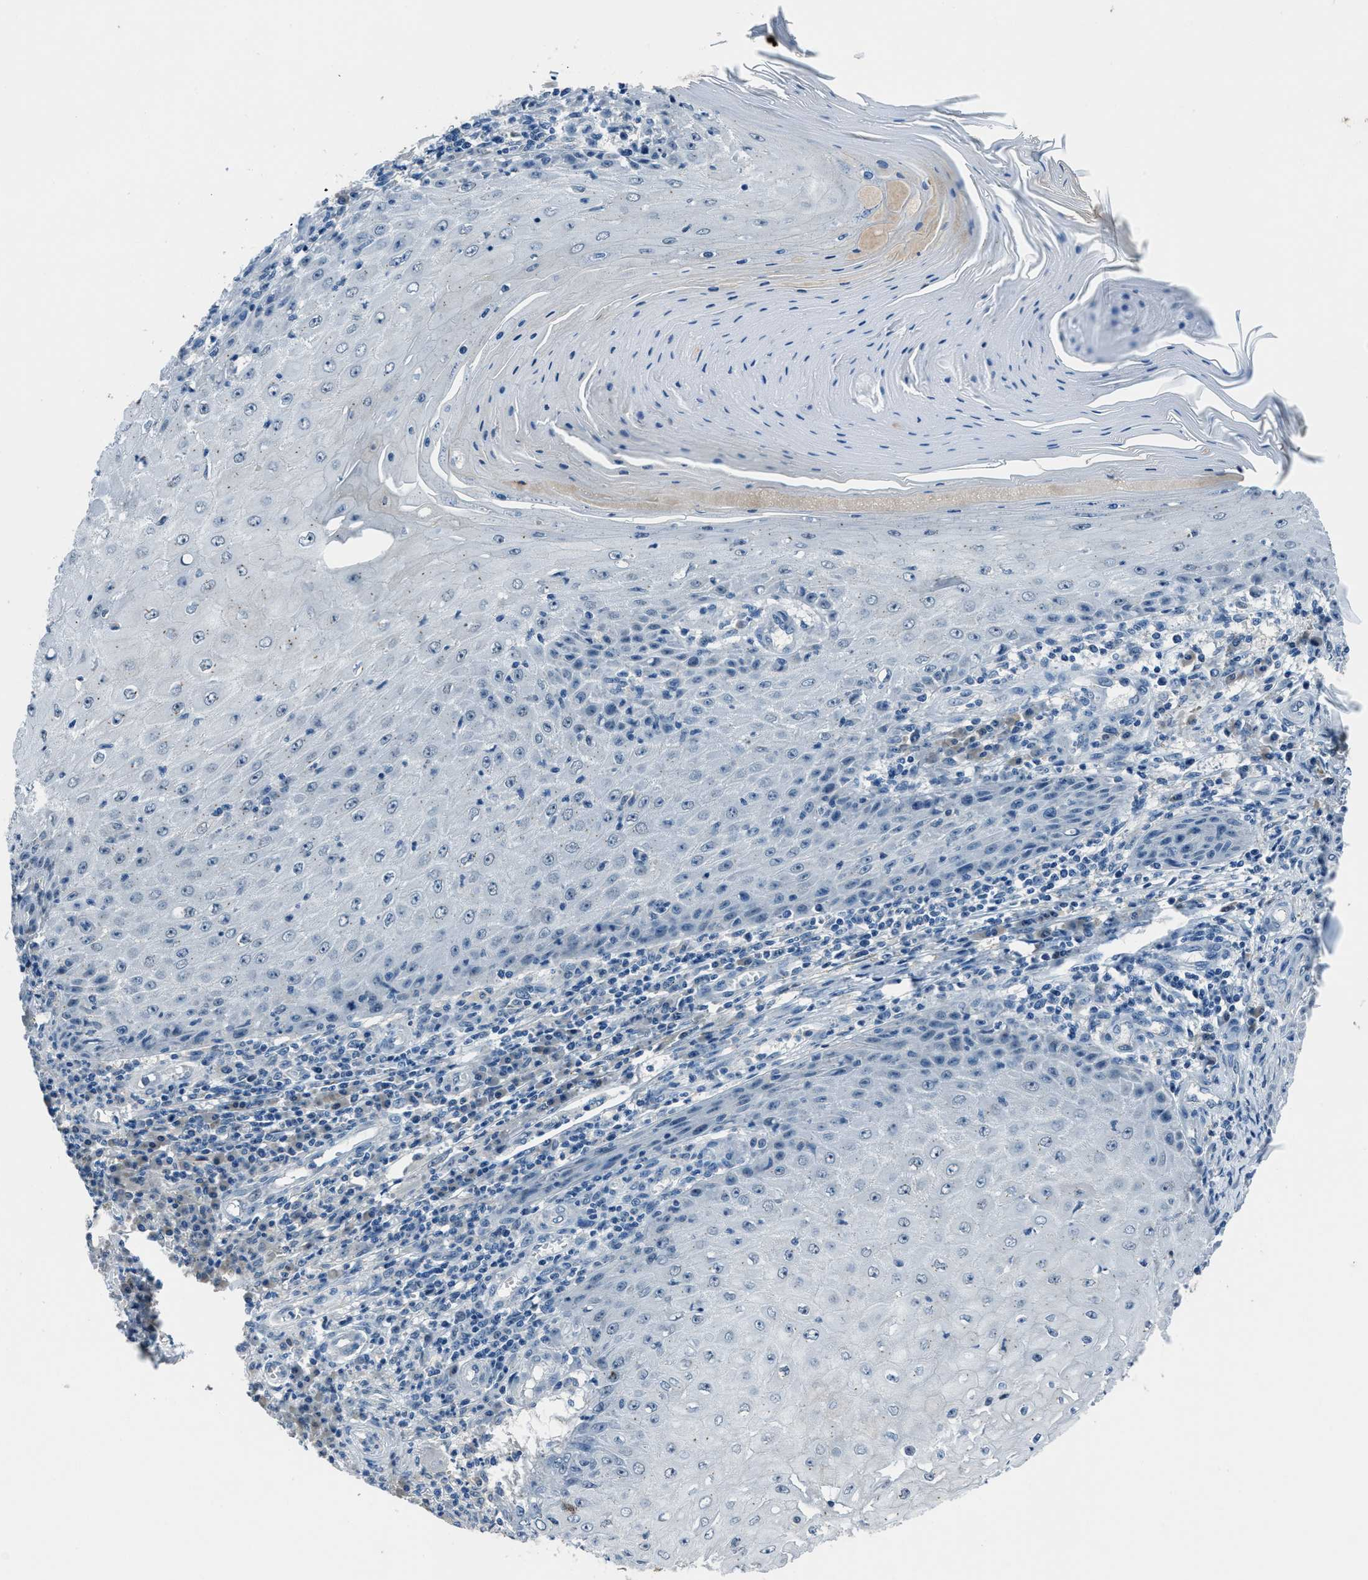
{"staining": {"intensity": "negative", "quantity": "none", "location": "none"}, "tissue": "skin cancer", "cell_type": "Tumor cells", "image_type": "cancer", "snomed": [{"axis": "morphology", "description": "Squamous cell carcinoma, NOS"}, {"axis": "topography", "description": "Skin"}], "caption": "DAB immunohistochemical staining of human skin cancer (squamous cell carcinoma) demonstrates no significant staining in tumor cells.", "gene": "DUSP19", "patient": {"sex": "female", "age": 73}}